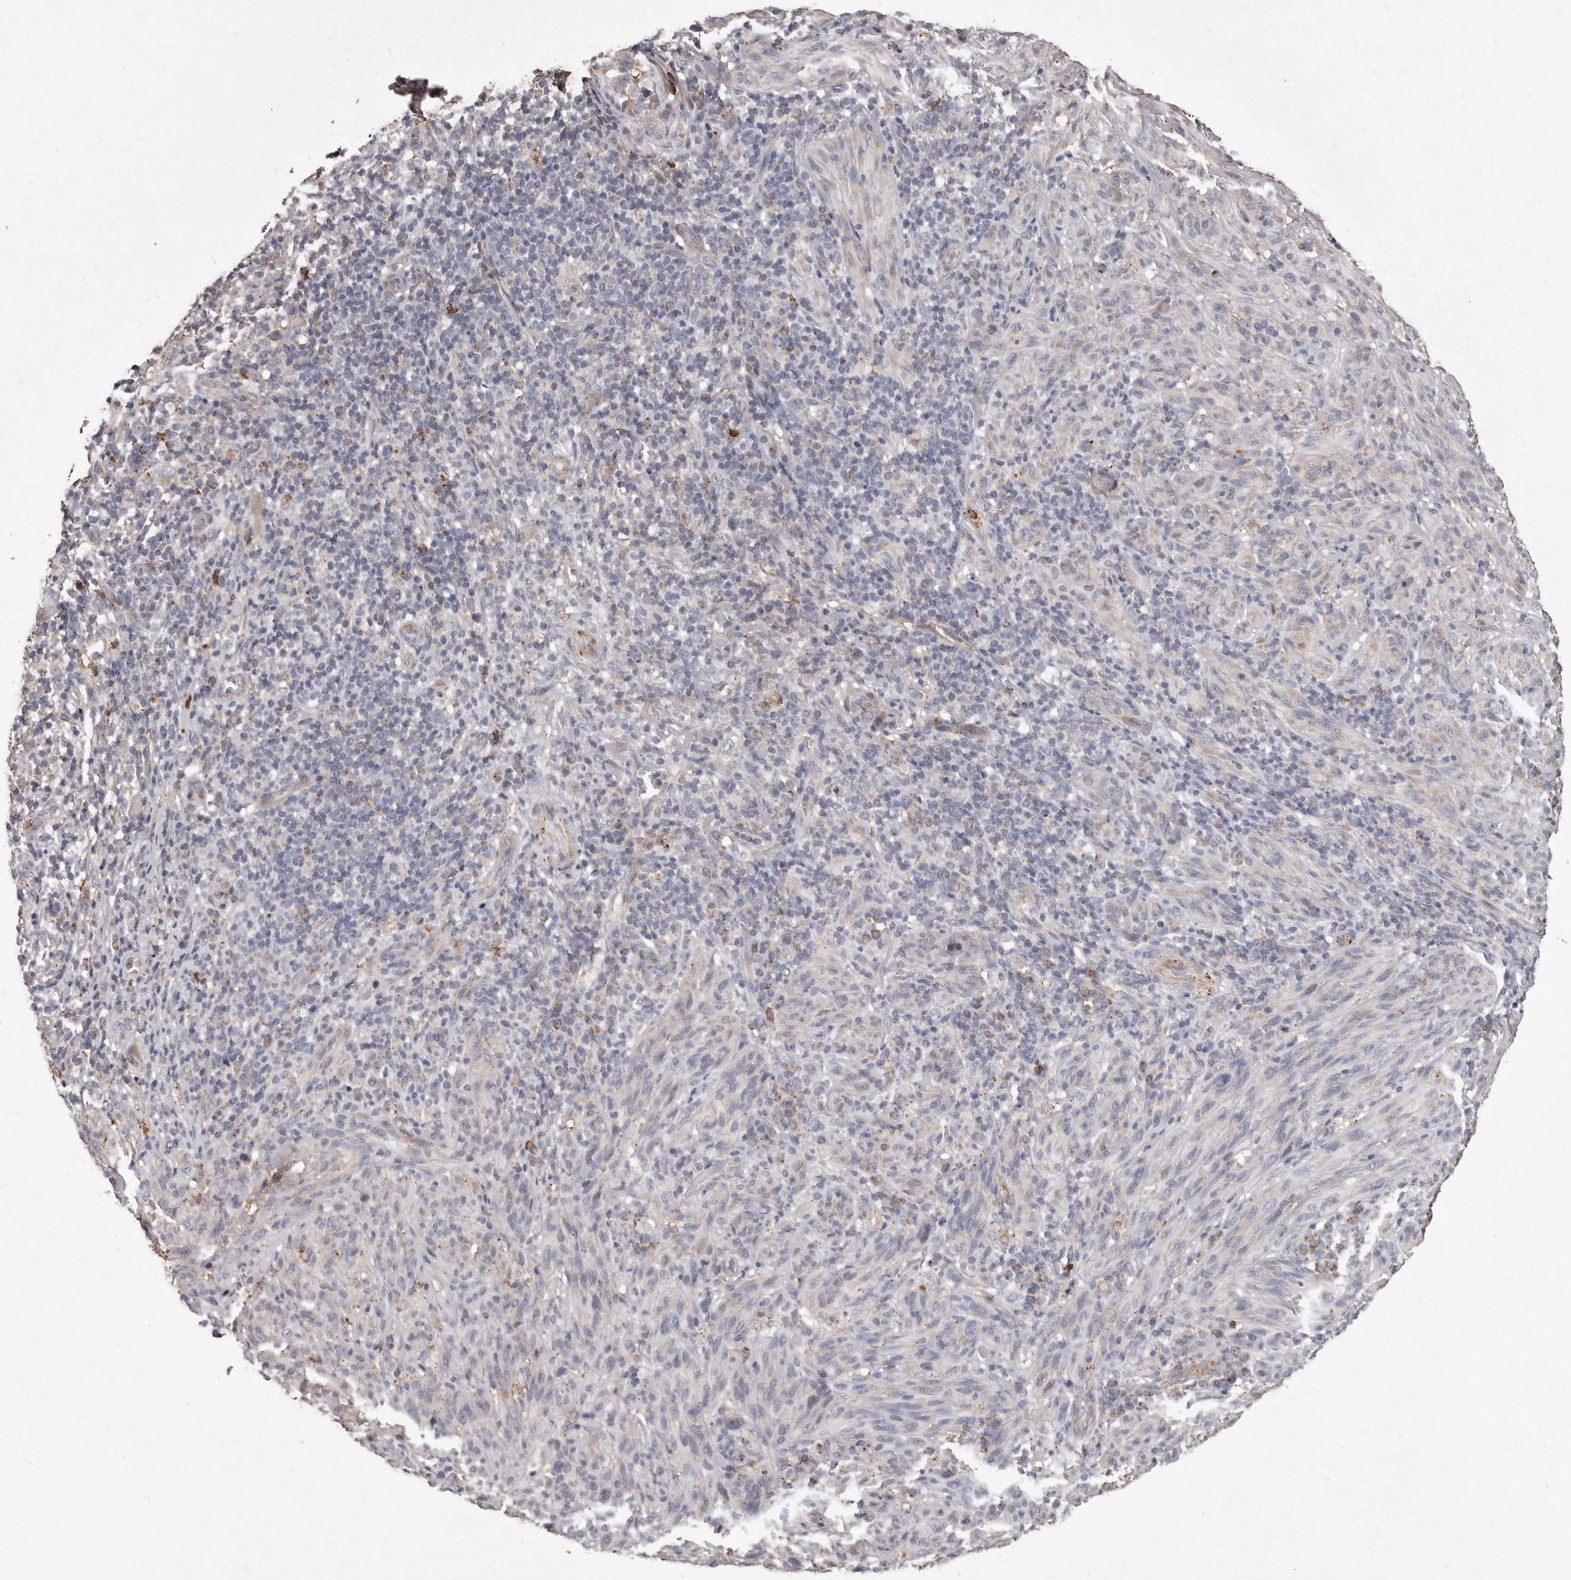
{"staining": {"intensity": "negative", "quantity": "none", "location": "none"}, "tissue": "melanoma", "cell_type": "Tumor cells", "image_type": "cancer", "snomed": [{"axis": "morphology", "description": "Malignant melanoma, NOS"}, {"axis": "topography", "description": "Skin of head"}], "caption": "High magnification brightfield microscopy of melanoma stained with DAB (3,3'-diaminobenzidine) (brown) and counterstained with hematoxylin (blue): tumor cells show no significant expression.", "gene": "CXCL14", "patient": {"sex": "male", "age": 96}}